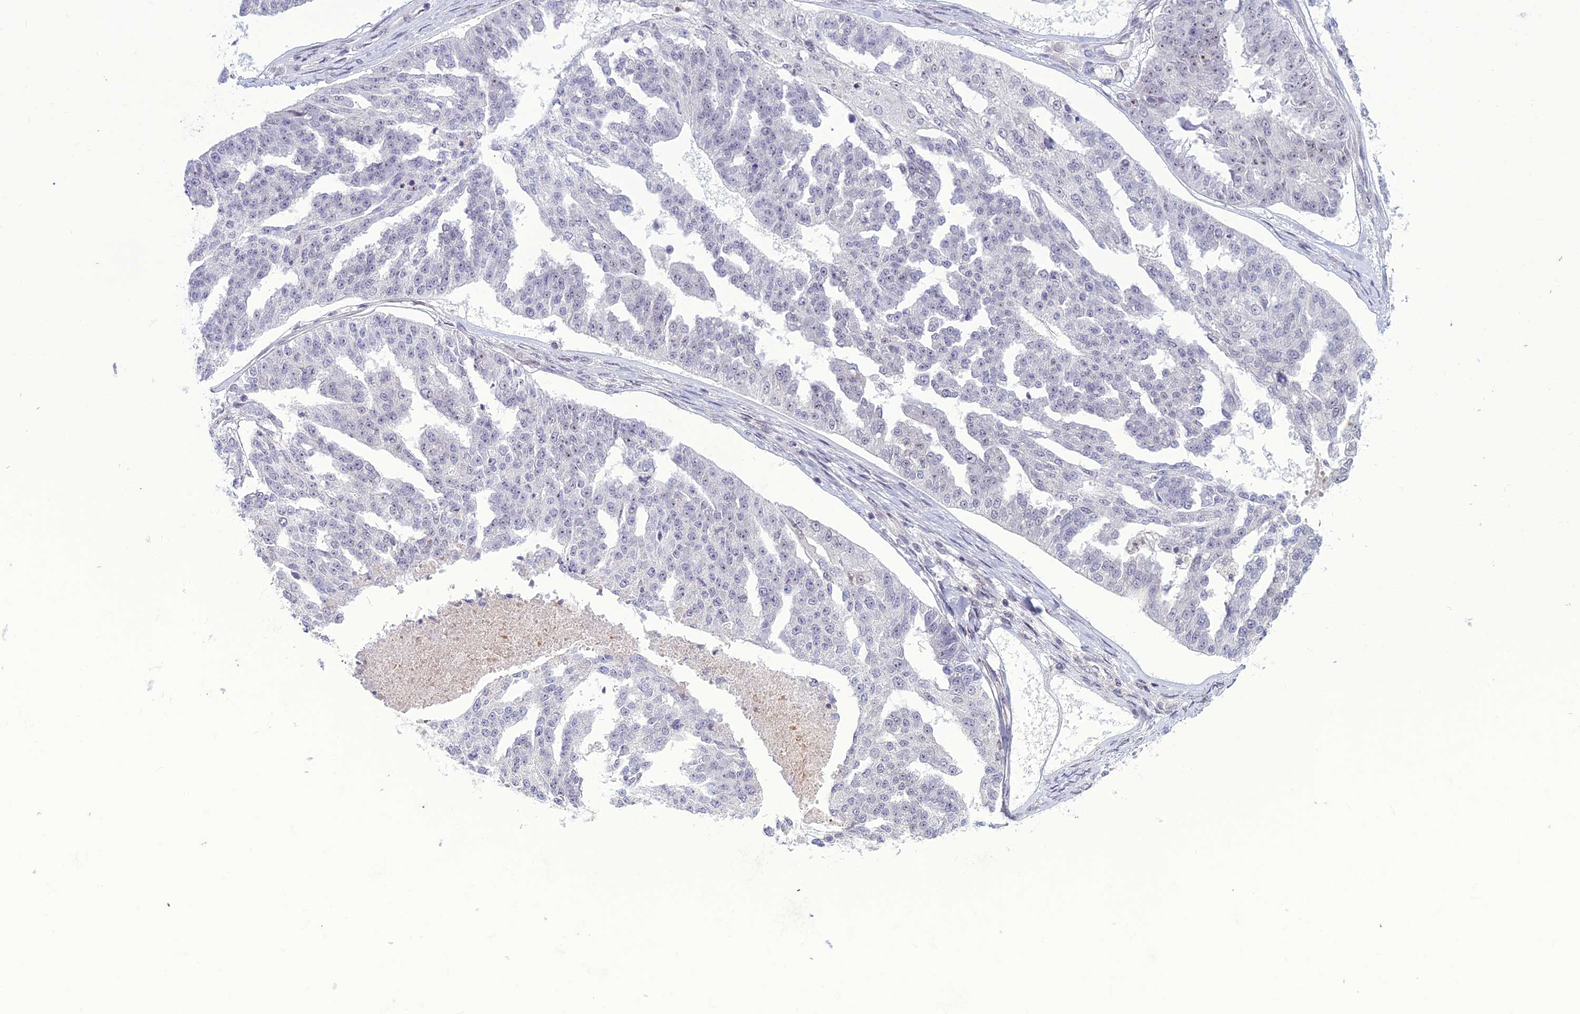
{"staining": {"intensity": "negative", "quantity": "none", "location": "none"}, "tissue": "ovarian cancer", "cell_type": "Tumor cells", "image_type": "cancer", "snomed": [{"axis": "morphology", "description": "Cystadenocarcinoma, serous, NOS"}, {"axis": "topography", "description": "Ovary"}], "caption": "Immunohistochemistry micrograph of serous cystadenocarcinoma (ovarian) stained for a protein (brown), which exhibits no positivity in tumor cells.", "gene": "DTX2", "patient": {"sex": "female", "age": 58}}